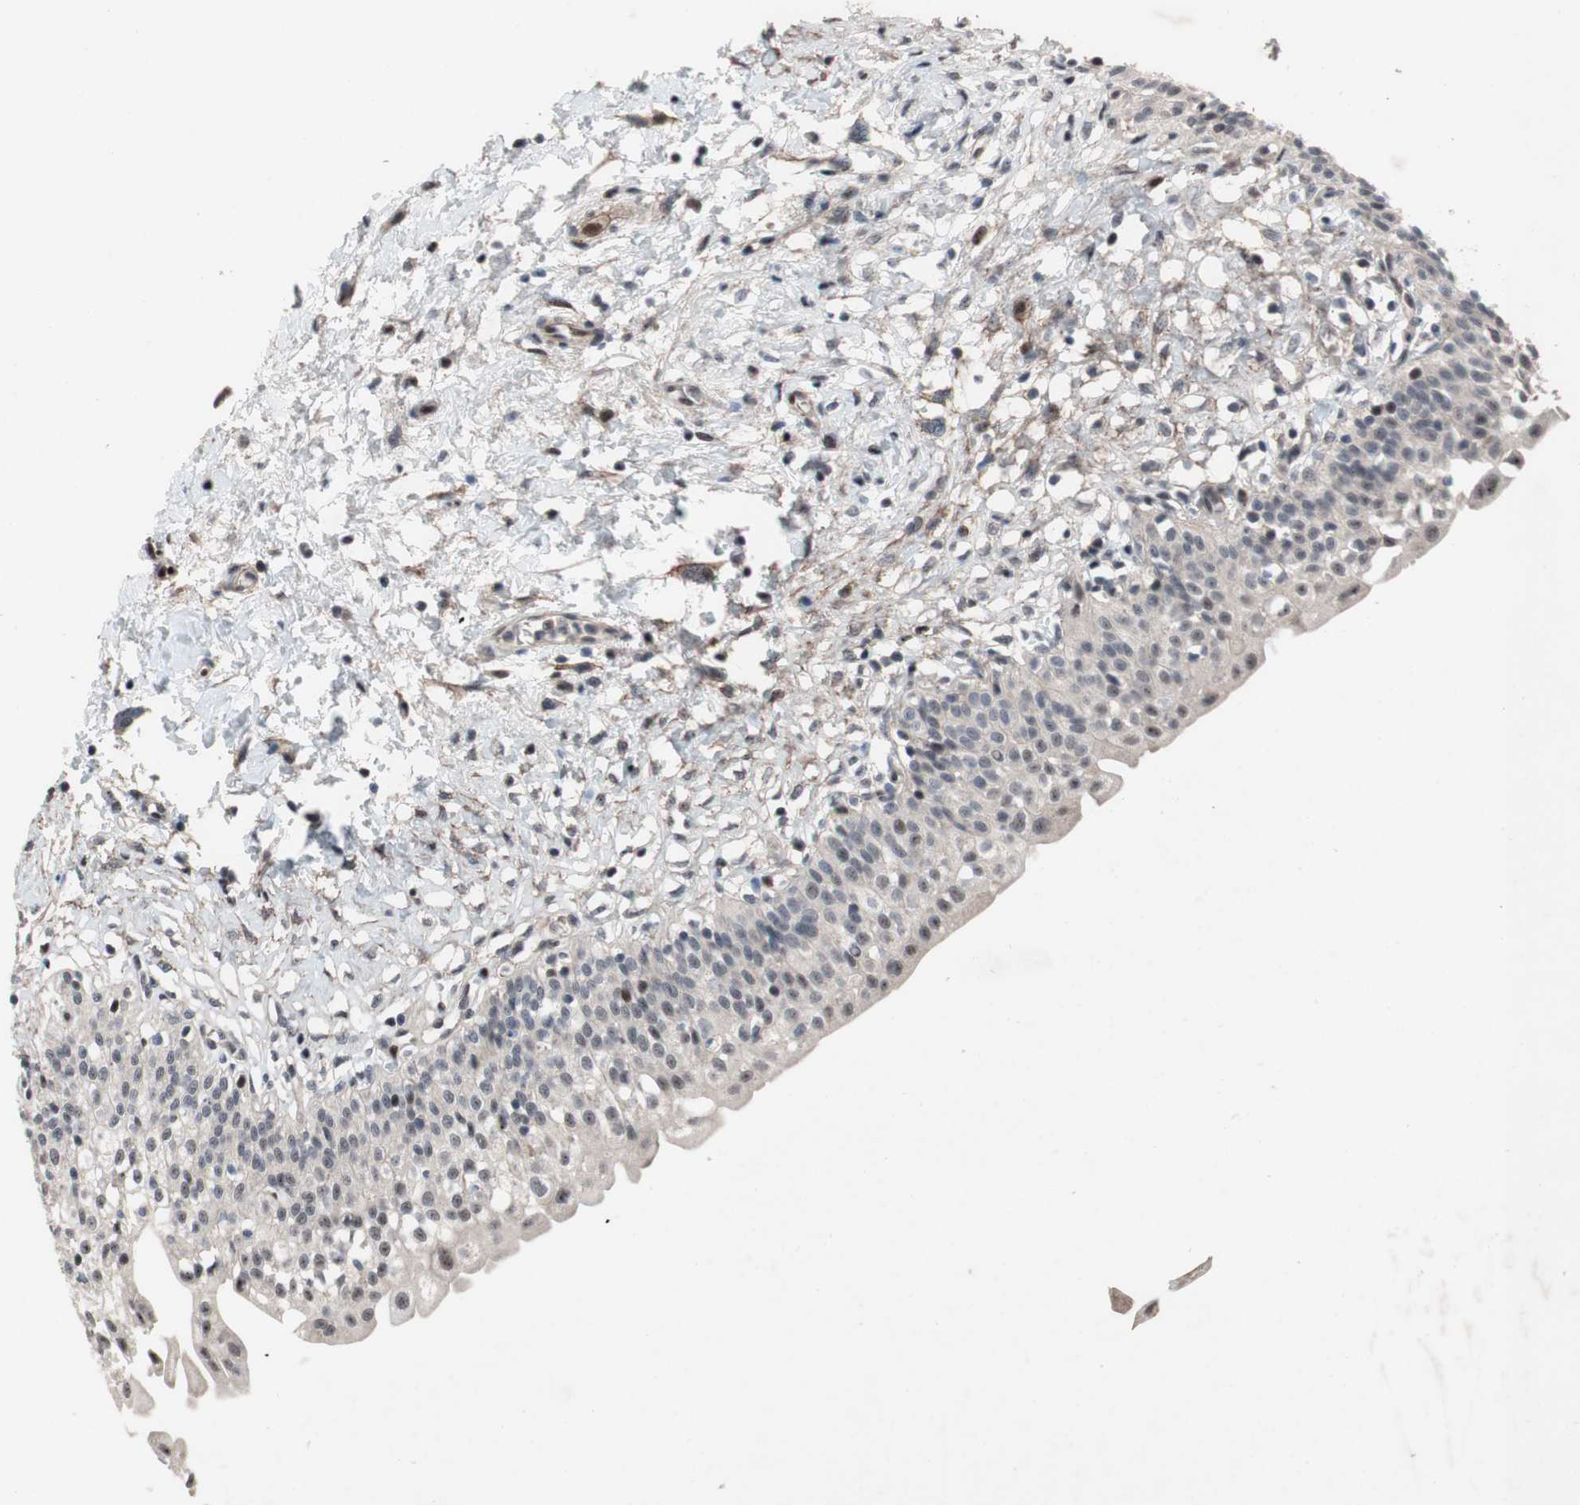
{"staining": {"intensity": "moderate", "quantity": "<25%", "location": "nuclear"}, "tissue": "urinary bladder", "cell_type": "Urothelial cells", "image_type": "normal", "snomed": [{"axis": "morphology", "description": "Normal tissue, NOS"}, {"axis": "topography", "description": "Urinary bladder"}], "caption": "Approximately <25% of urothelial cells in unremarkable urinary bladder show moderate nuclear protein staining as visualized by brown immunohistochemical staining.", "gene": "PINX1", "patient": {"sex": "male", "age": 55}}